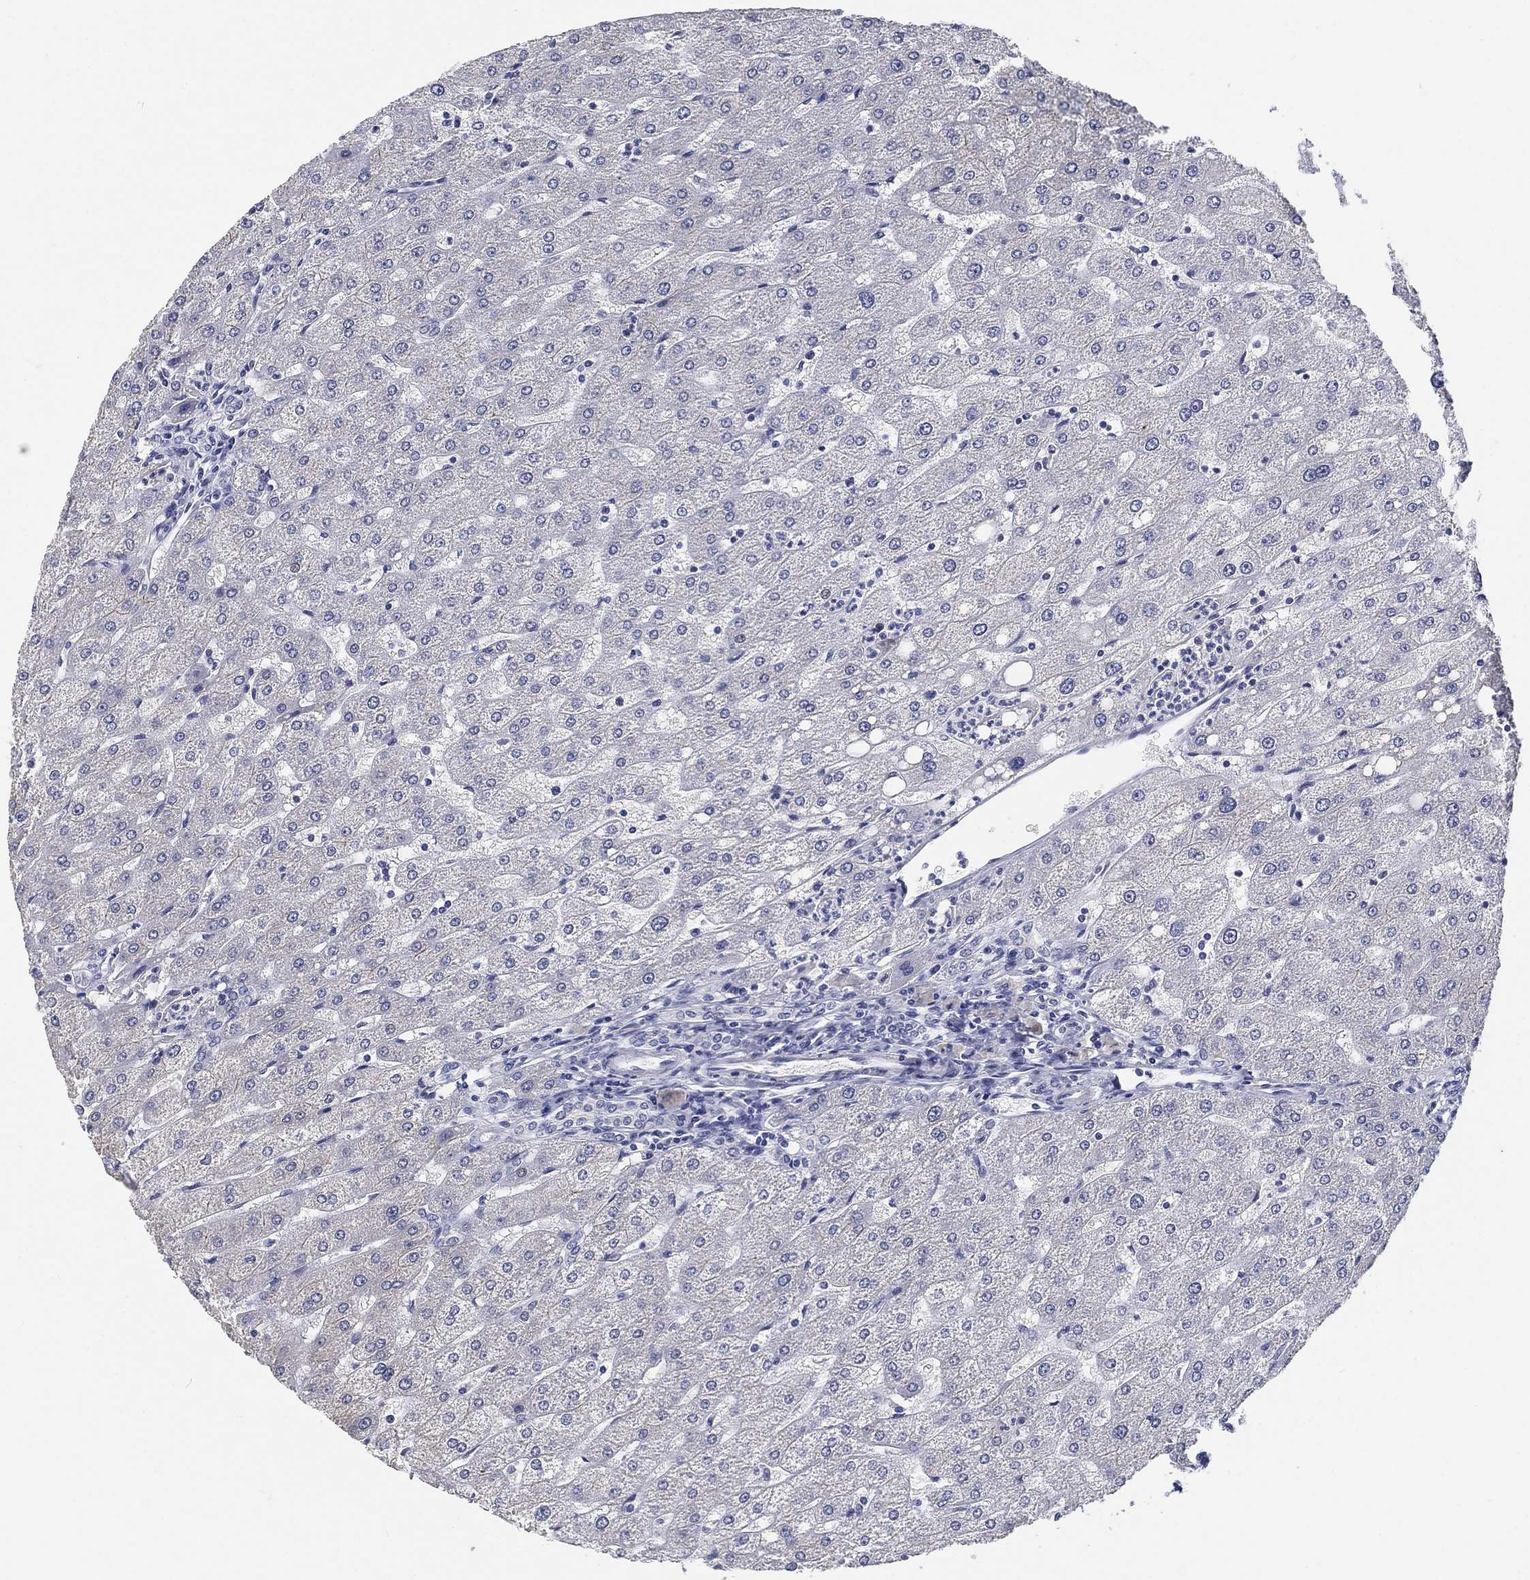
{"staining": {"intensity": "negative", "quantity": "none", "location": "none"}, "tissue": "liver", "cell_type": "Cholangiocytes", "image_type": "normal", "snomed": [{"axis": "morphology", "description": "Normal tissue, NOS"}, {"axis": "topography", "description": "Liver"}], "caption": "The IHC histopathology image has no significant staining in cholangiocytes of liver.", "gene": "CLUL1", "patient": {"sex": "male", "age": 67}}